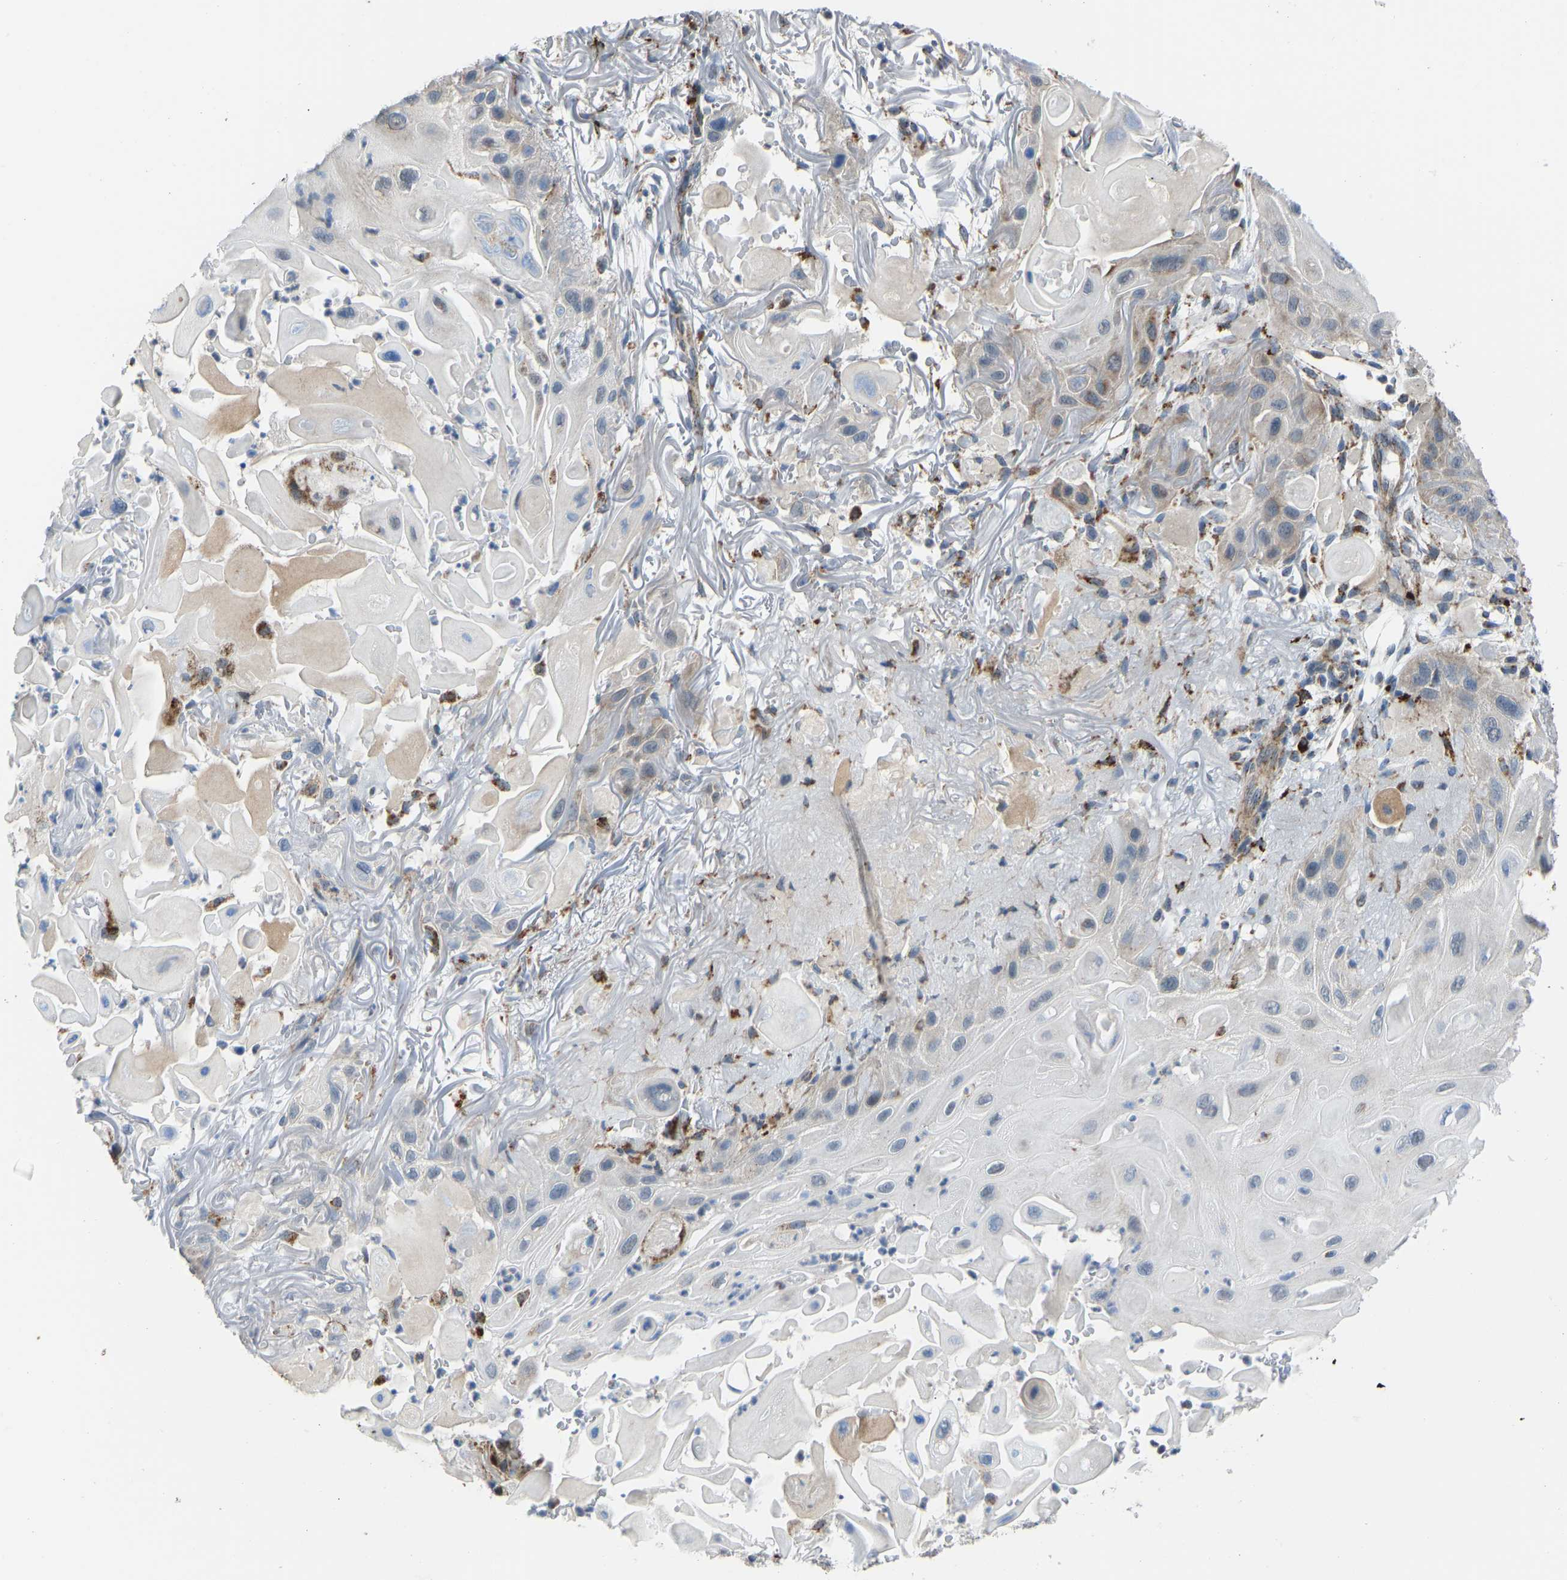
{"staining": {"intensity": "moderate", "quantity": "<25%", "location": "cytoplasmic/membranous"}, "tissue": "skin cancer", "cell_type": "Tumor cells", "image_type": "cancer", "snomed": [{"axis": "morphology", "description": "Squamous cell carcinoma, NOS"}, {"axis": "topography", "description": "Skin"}], "caption": "Skin squamous cell carcinoma stained with a brown dye reveals moderate cytoplasmic/membranous positive expression in approximately <25% of tumor cells.", "gene": "SMIM20", "patient": {"sex": "female", "age": 77}}